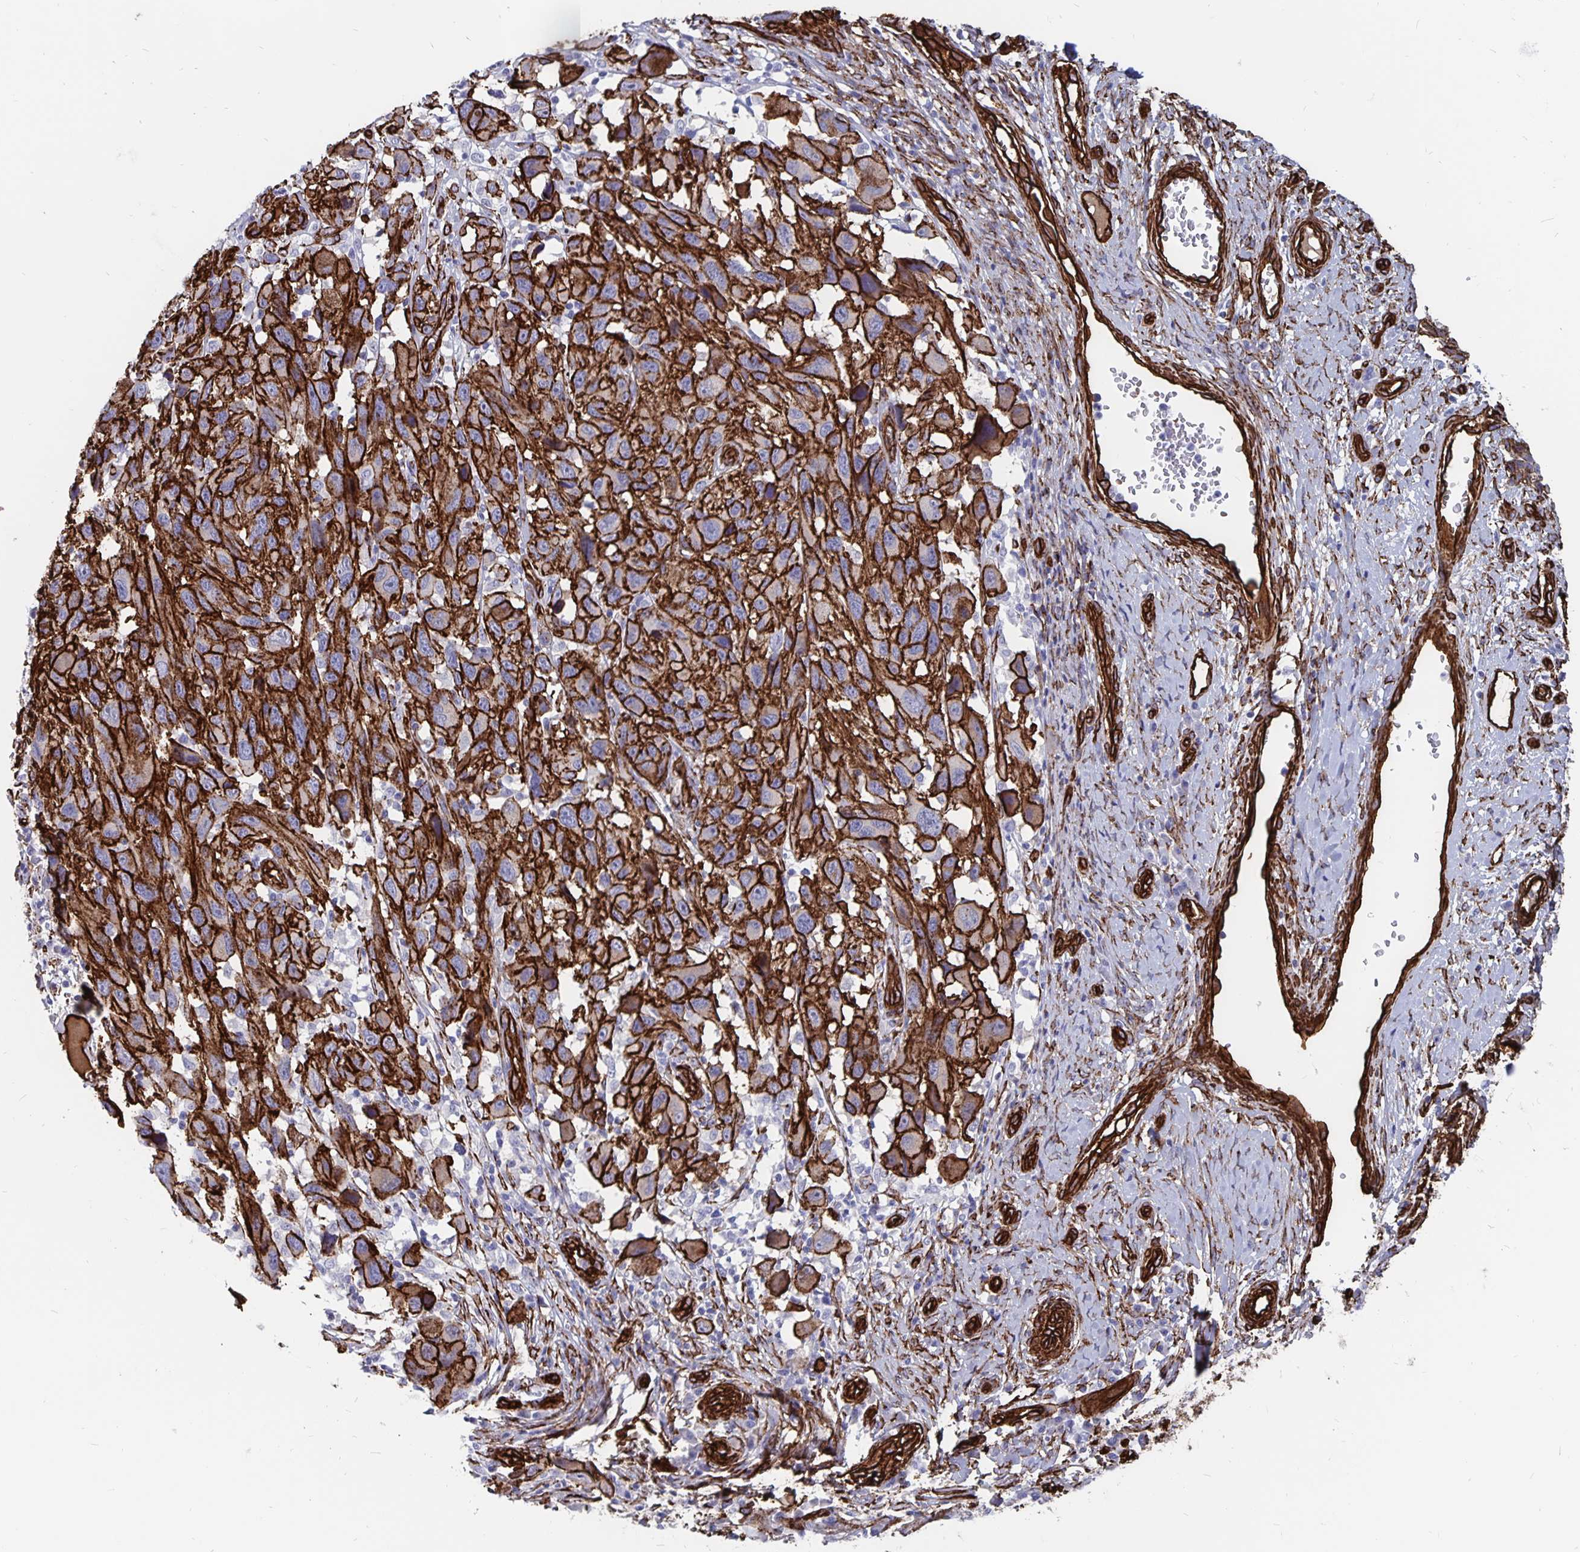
{"staining": {"intensity": "strong", "quantity": ">75%", "location": "cytoplasmic/membranous"}, "tissue": "melanoma", "cell_type": "Tumor cells", "image_type": "cancer", "snomed": [{"axis": "morphology", "description": "Malignant melanoma, NOS"}, {"axis": "topography", "description": "Skin"}], "caption": "Human malignant melanoma stained with a brown dye exhibits strong cytoplasmic/membranous positive staining in approximately >75% of tumor cells.", "gene": "DCHS2", "patient": {"sex": "male", "age": 53}}